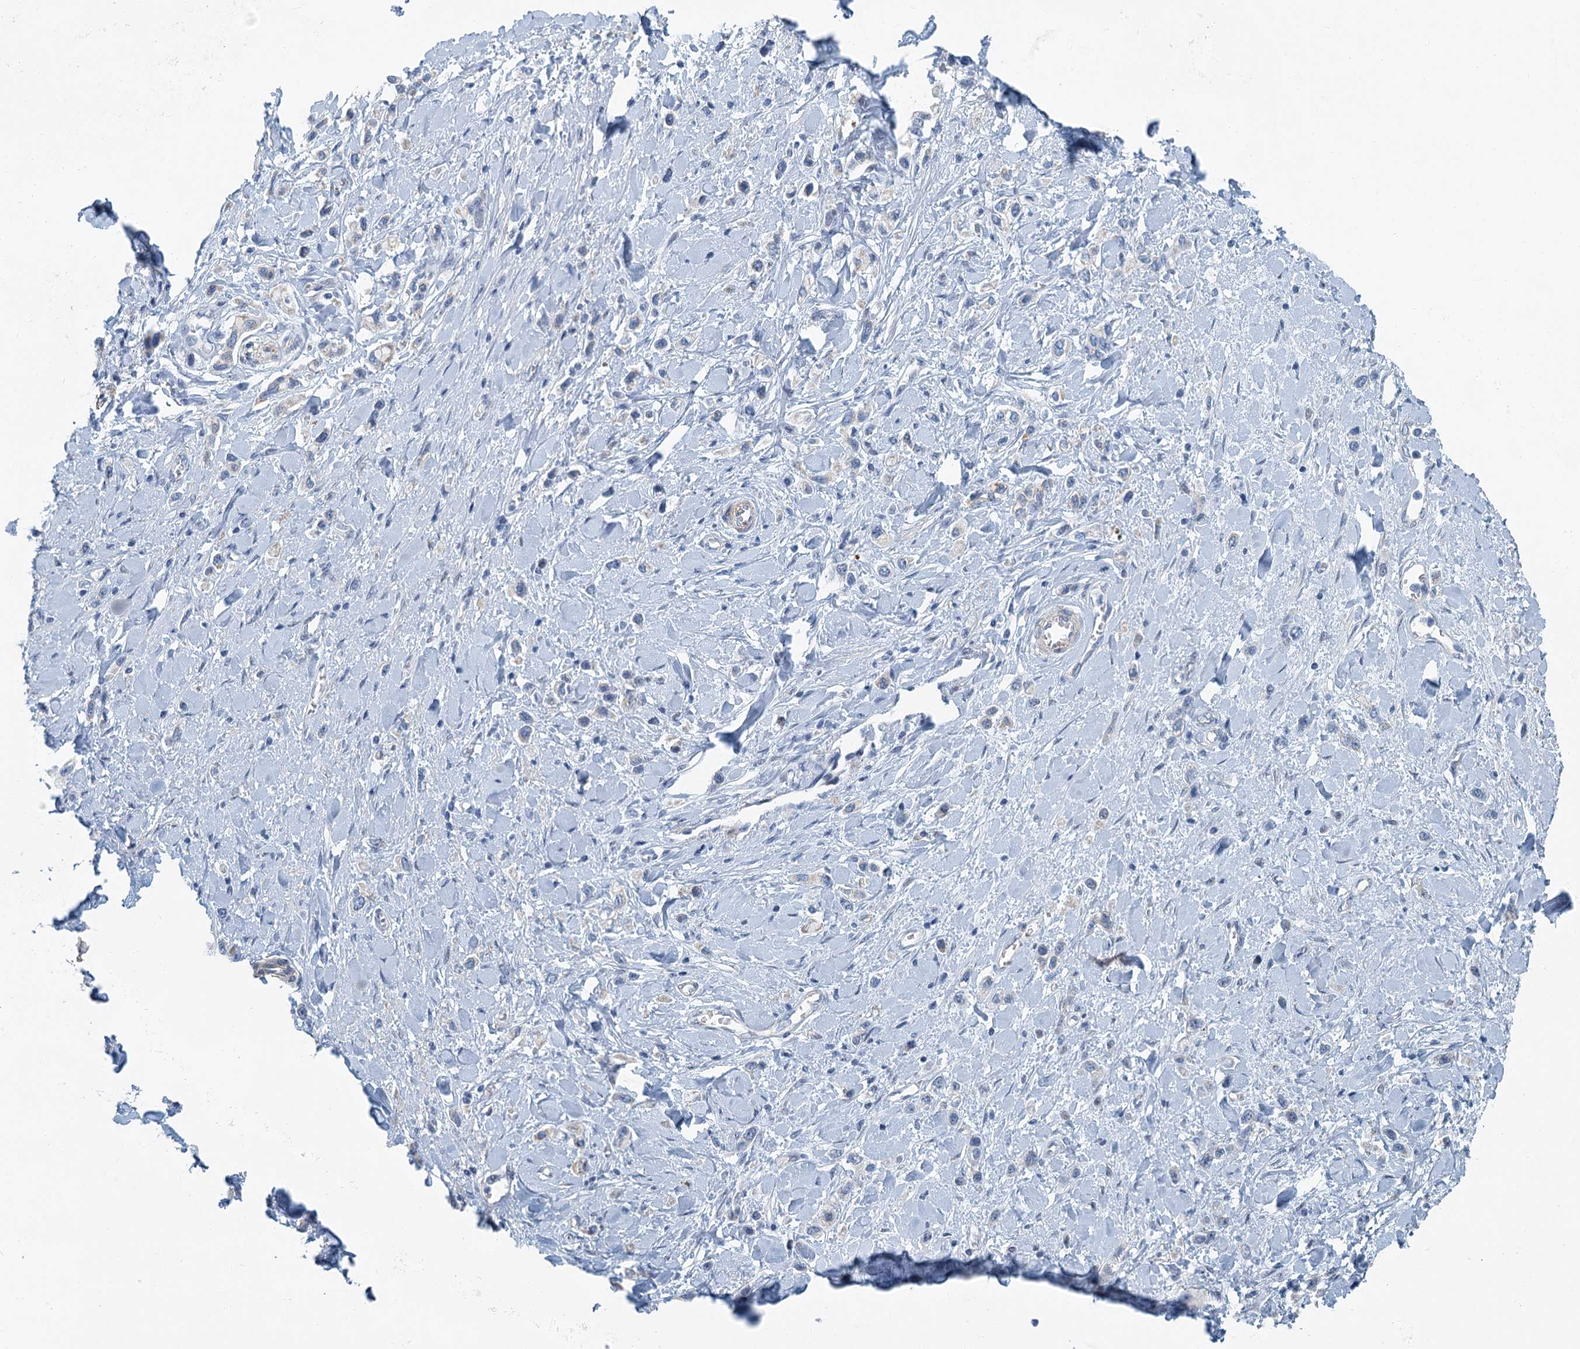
{"staining": {"intensity": "negative", "quantity": "none", "location": "none"}, "tissue": "stomach cancer", "cell_type": "Tumor cells", "image_type": "cancer", "snomed": [{"axis": "morphology", "description": "Normal tissue, NOS"}, {"axis": "morphology", "description": "Adenocarcinoma, NOS"}, {"axis": "topography", "description": "Stomach, upper"}, {"axis": "topography", "description": "Stomach"}], "caption": "IHC micrograph of stomach cancer (adenocarcinoma) stained for a protein (brown), which shows no staining in tumor cells.", "gene": "ZNF527", "patient": {"sex": "female", "age": 65}}